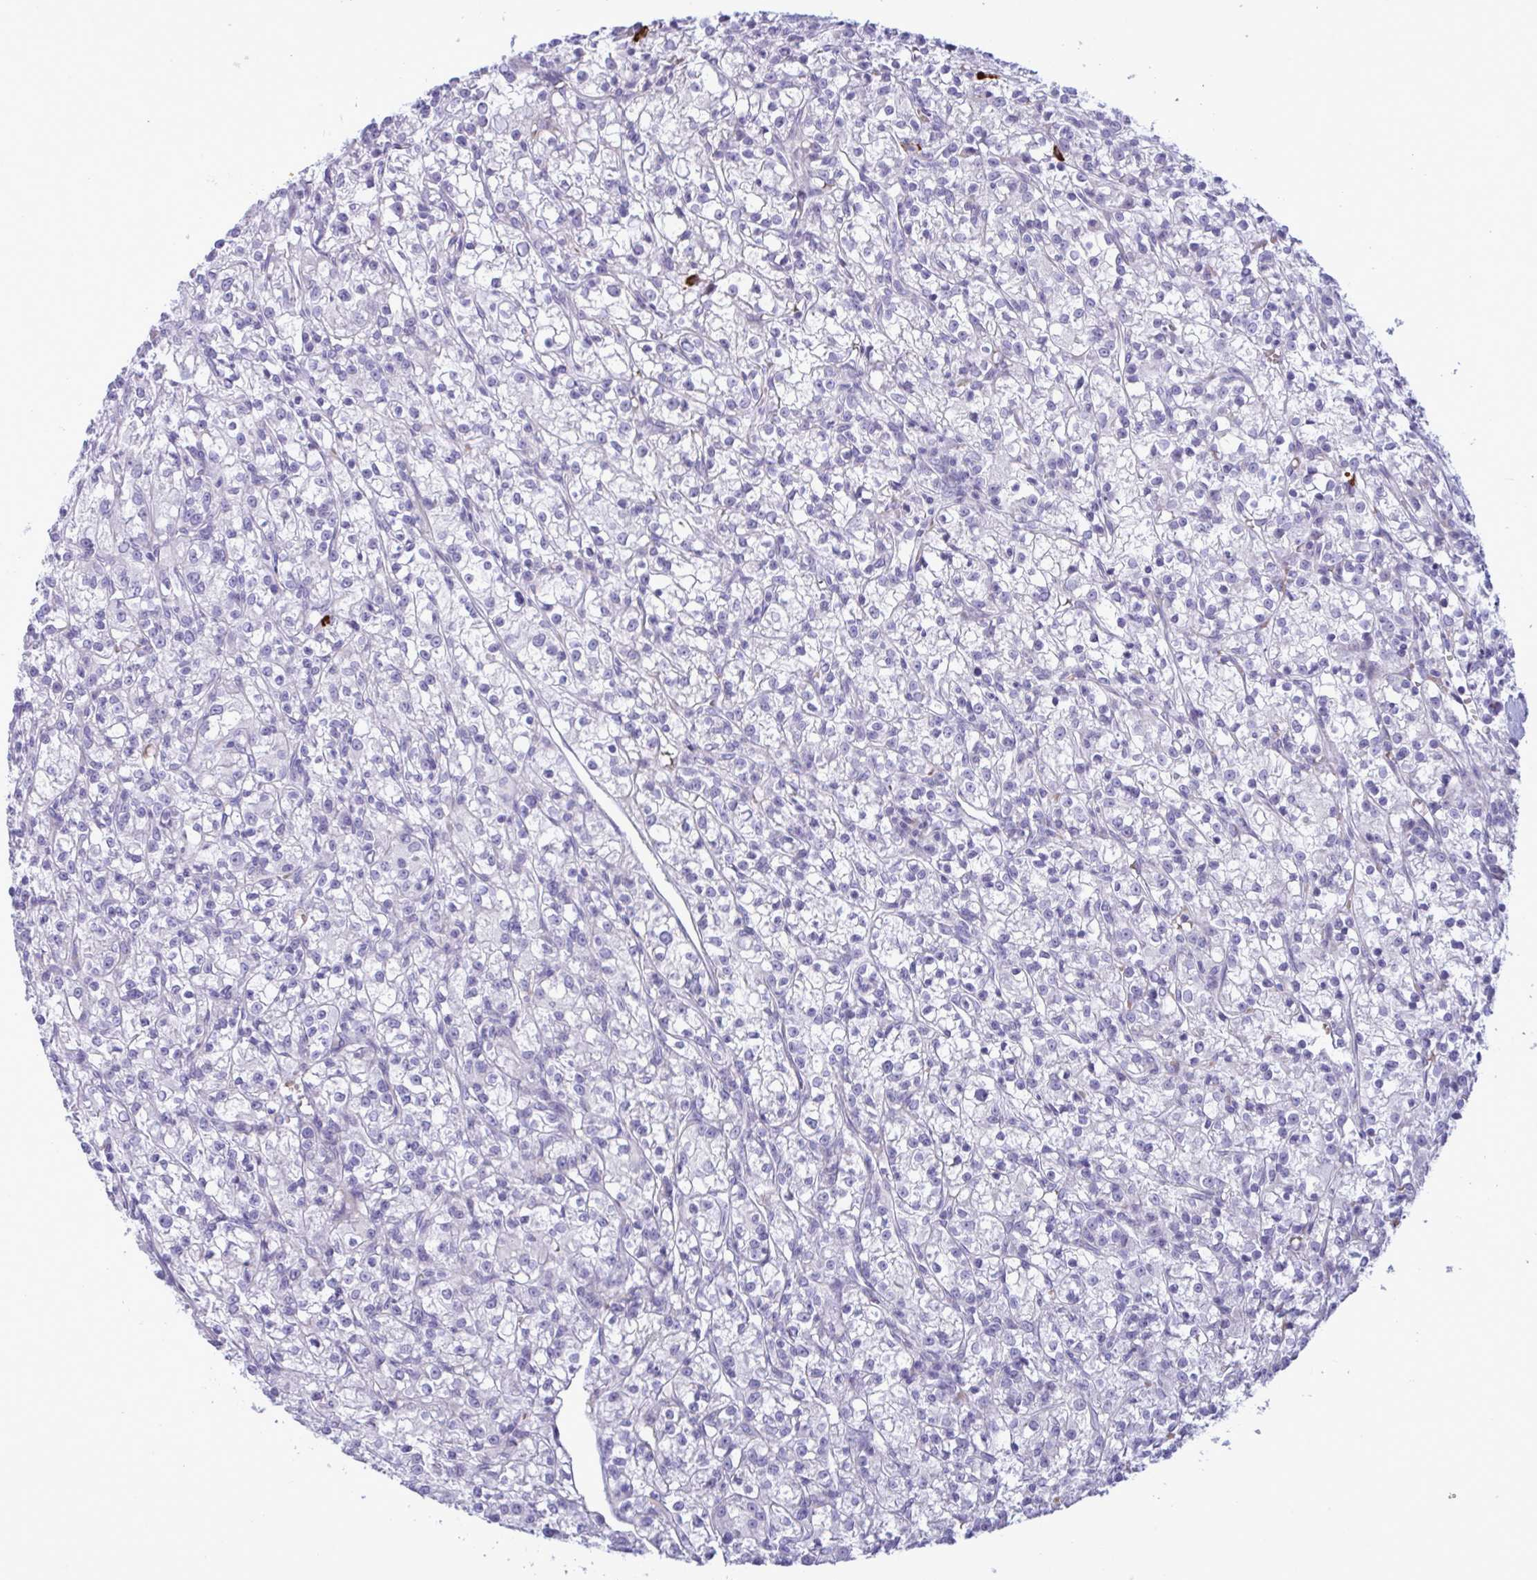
{"staining": {"intensity": "negative", "quantity": "none", "location": "none"}, "tissue": "renal cancer", "cell_type": "Tumor cells", "image_type": "cancer", "snomed": [{"axis": "morphology", "description": "Adenocarcinoma, NOS"}, {"axis": "topography", "description": "Kidney"}], "caption": "Immunohistochemistry (IHC) photomicrograph of neoplastic tissue: renal cancer stained with DAB demonstrates no significant protein staining in tumor cells.", "gene": "ZNF684", "patient": {"sex": "female", "age": 59}}